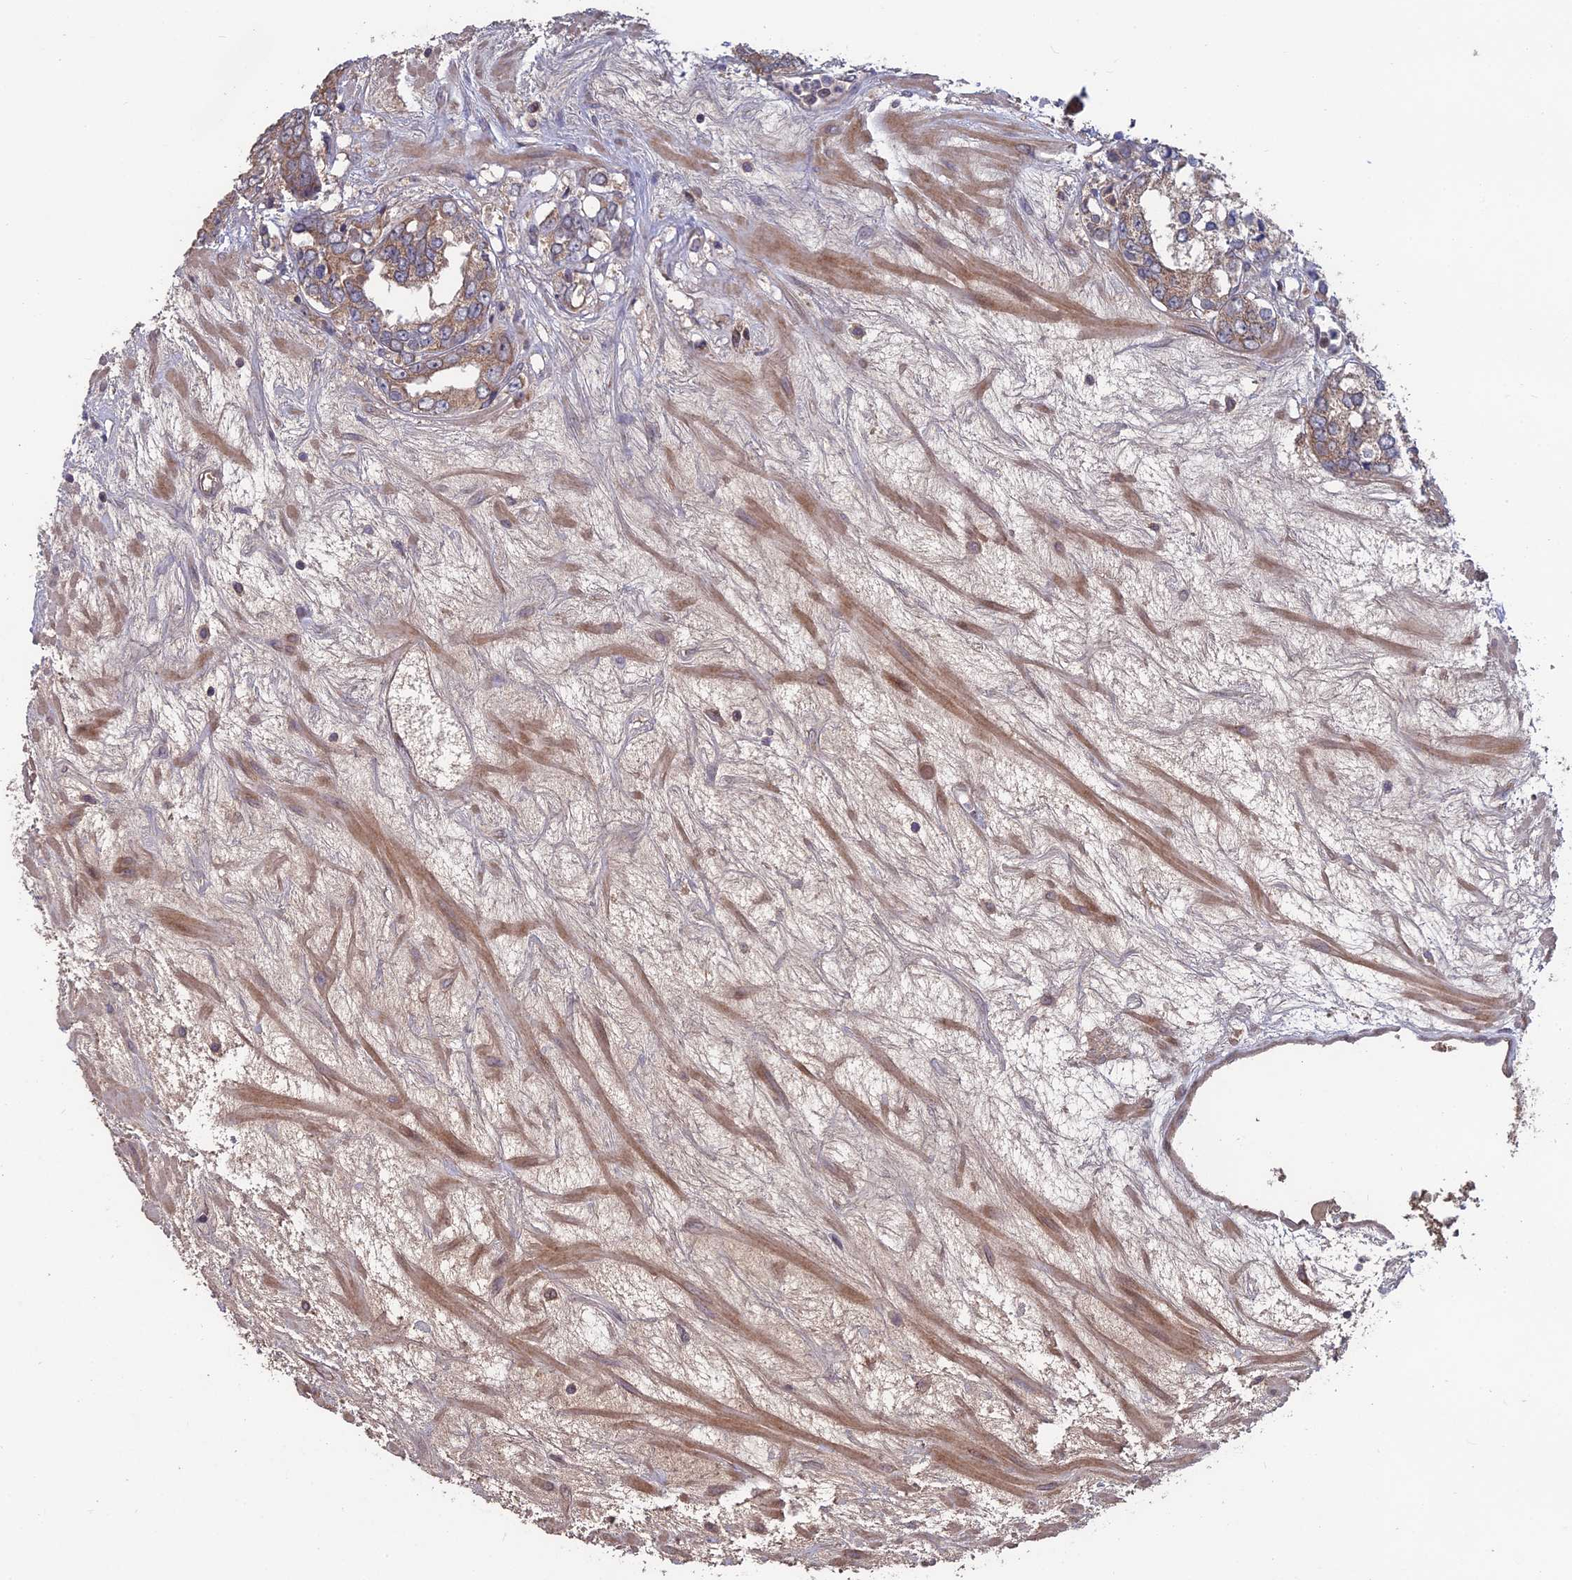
{"staining": {"intensity": "moderate", "quantity": "25%-75%", "location": "cytoplasmic/membranous"}, "tissue": "prostate cancer", "cell_type": "Tumor cells", "image_type": "cancer", "snomed": [{"axis": "morphology", "description": "Adenocarcinoma, High grade"}, {"axis": "topography", "description": "Prostate"}], "caption": "This photomicrograph reveals immunohistochemistry (IHC) staining of prostate cancer, with medium moderate cytoplasmic/membranous positivity in approximately 25%-75% of tumor cells.", "gene": "SHISA5", "patient": {"sex": "male", "age": 66}}